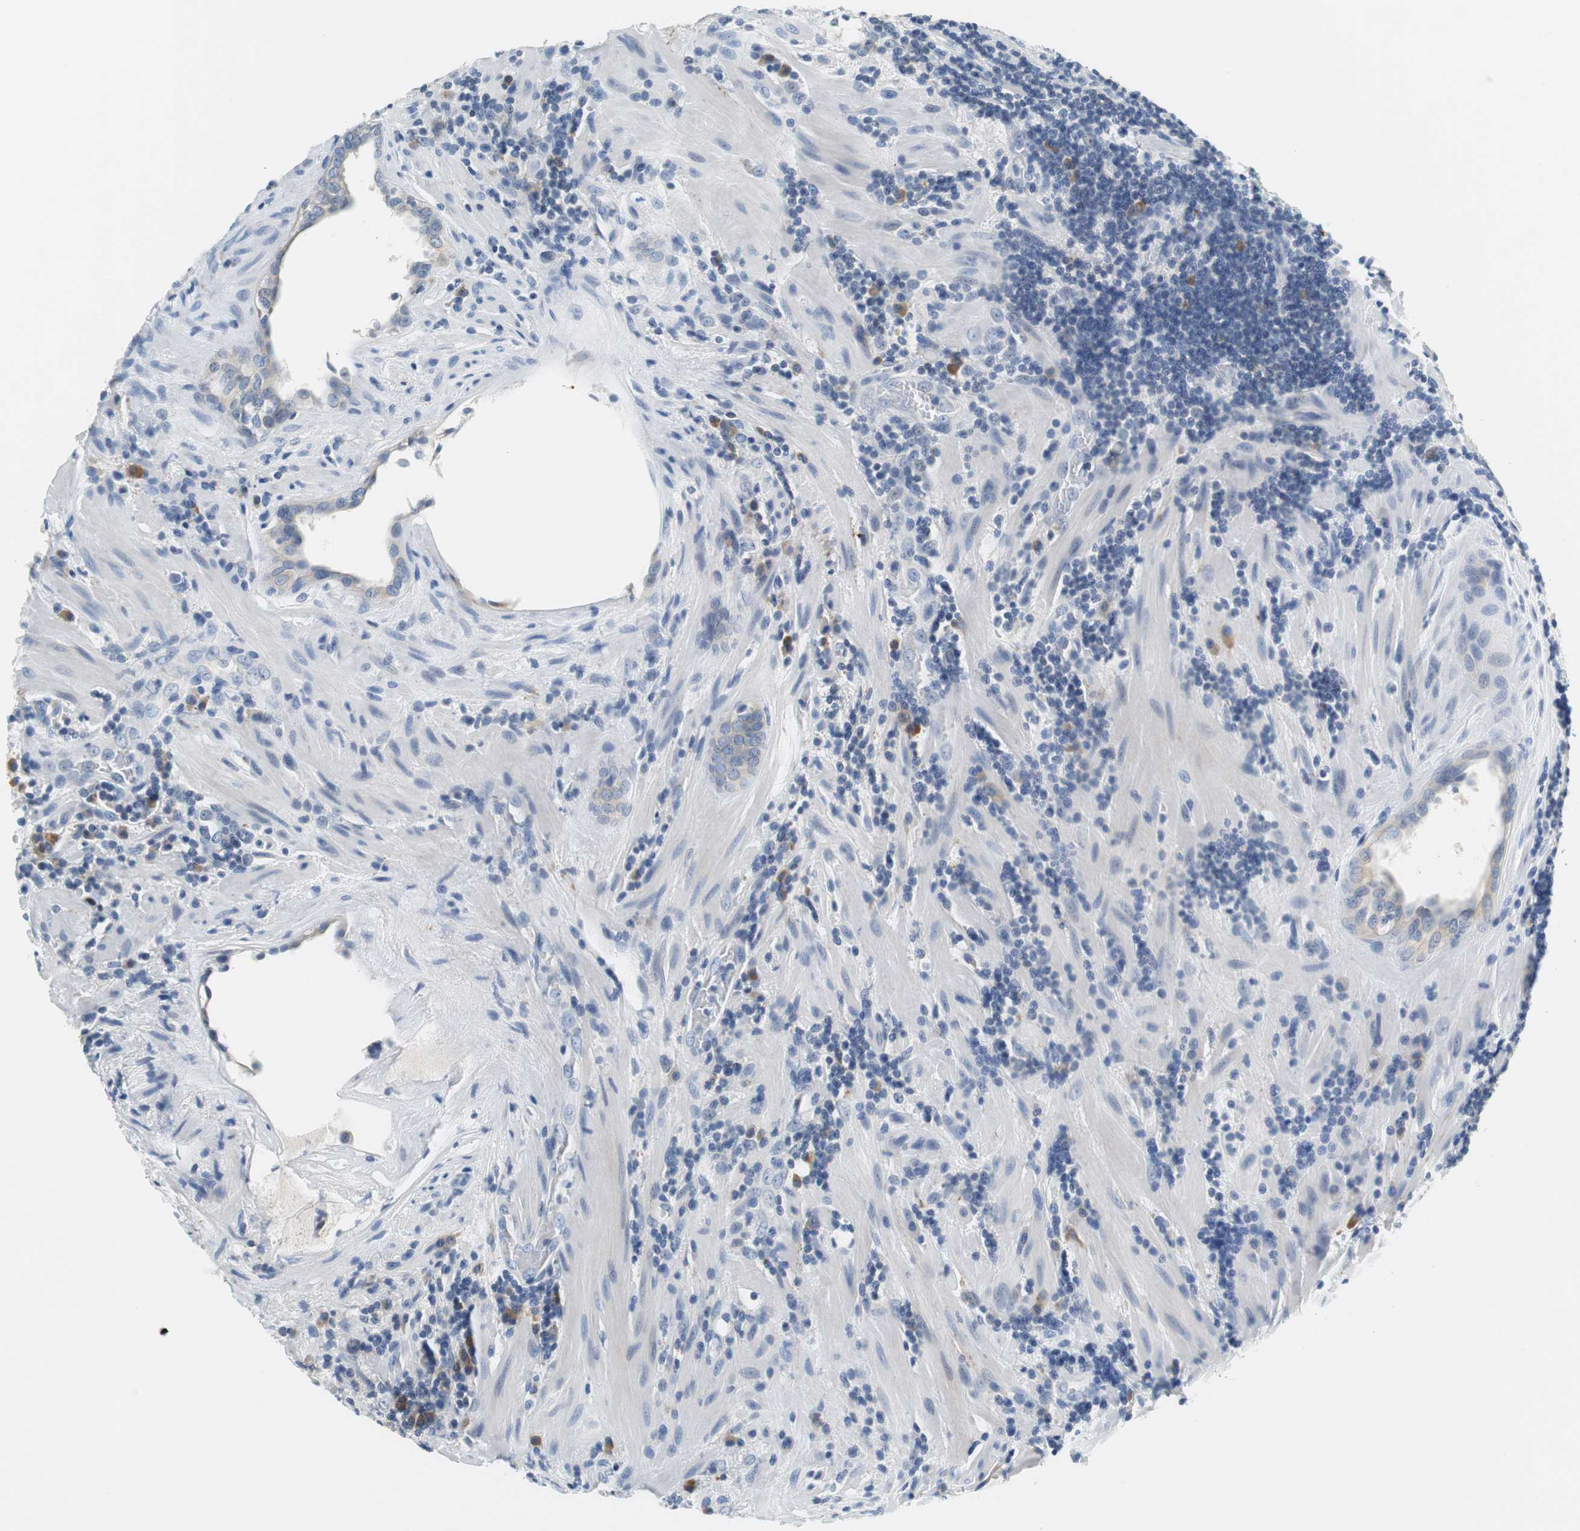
{"staining": {"intensity": "negative", "quantity": "none", "location": "none"}, "tissue": "prostate cancer", "cell_type": "Tumor cells", "image_type": "cancer", "snomed": [{"axis": "morphology", "description": "Adenocarcinoma, High grade"}, {"axis": "topography", "description": "Prostate"}], "caption": "DAB immunohistochemical staining of human prostate cancer (adenocarcinoma (high-grade)) shows no significant staining in tumor cells. (DAB IHC with hematoxylin counter stain).", "gene": "GLCCI1", "patient": {"sex": "male", "age": 68}}